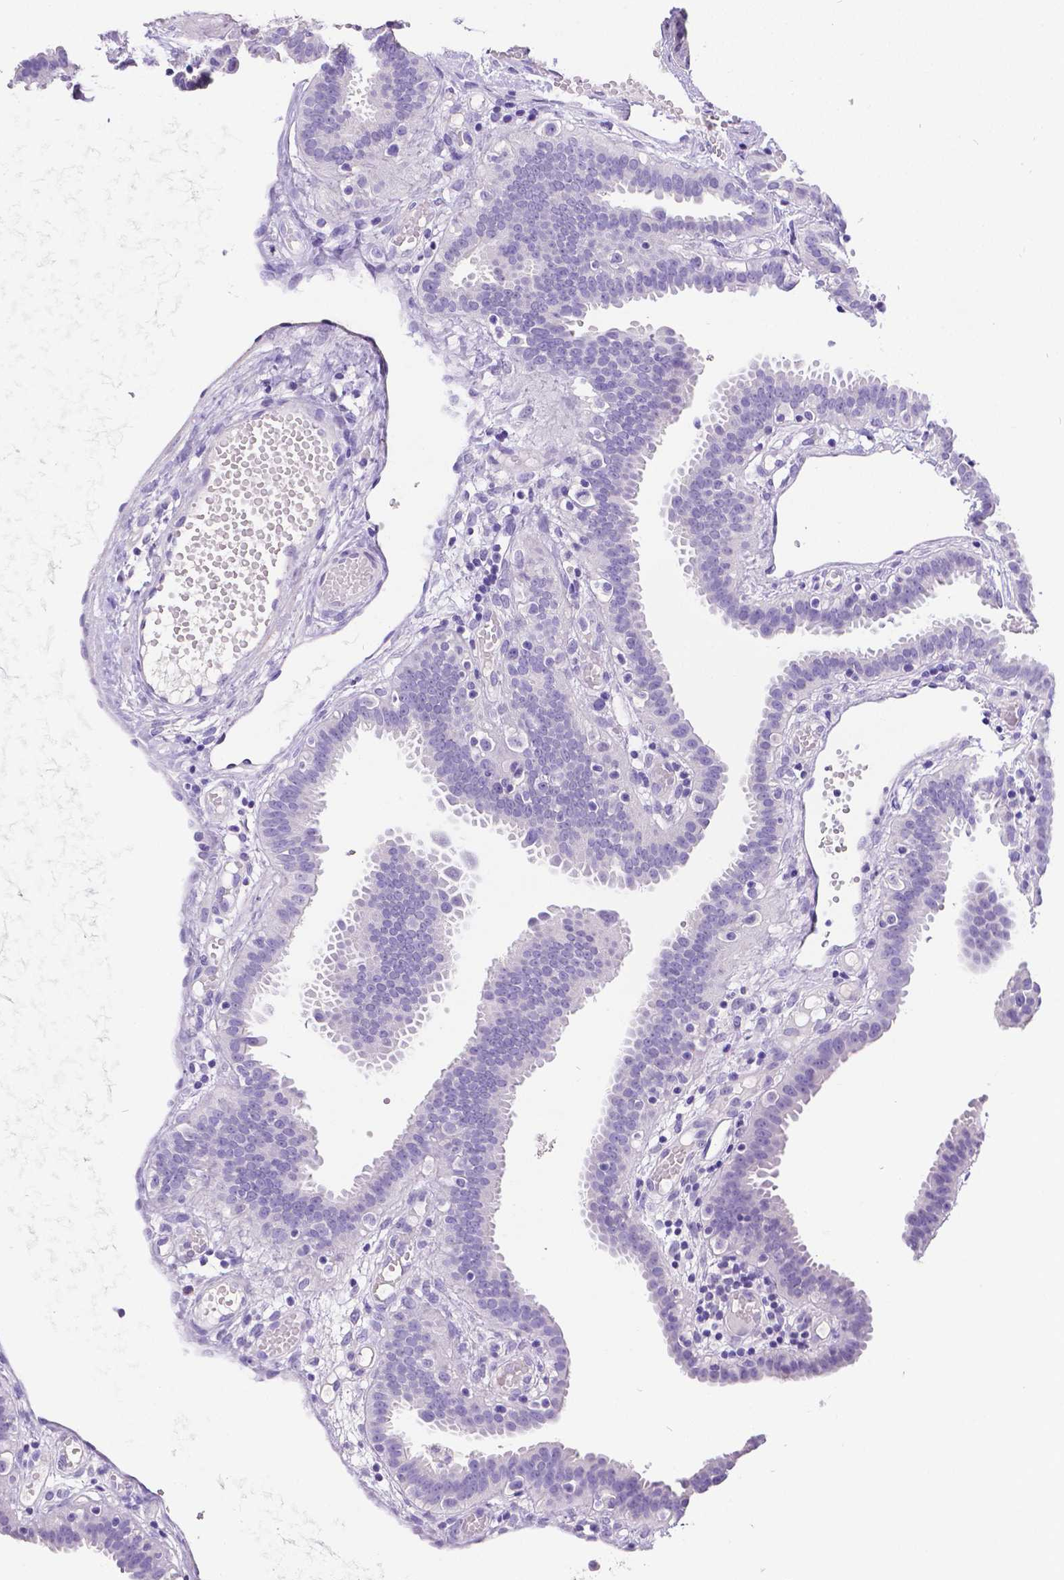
{"staining": {"intensity": "negative", "quantity": "none", "location": "none"}, "tissue": "fallopian tube", "cell_type": "Glandular cells", "image_type": "normal", "snomed": [{"axis": "morphology", "description": "Normal tissue, NOS"}, {"axis": "topography", "description": "Fallopian tube"}], "caption": "Micrograph shows no significant protein staining in glandular cells of normal fallopian tube. (DAB IHC visualized using brightfield microscopy, high magnification).", "gene": "SATB2", "patient": {"sex": "female", "age": 37}}